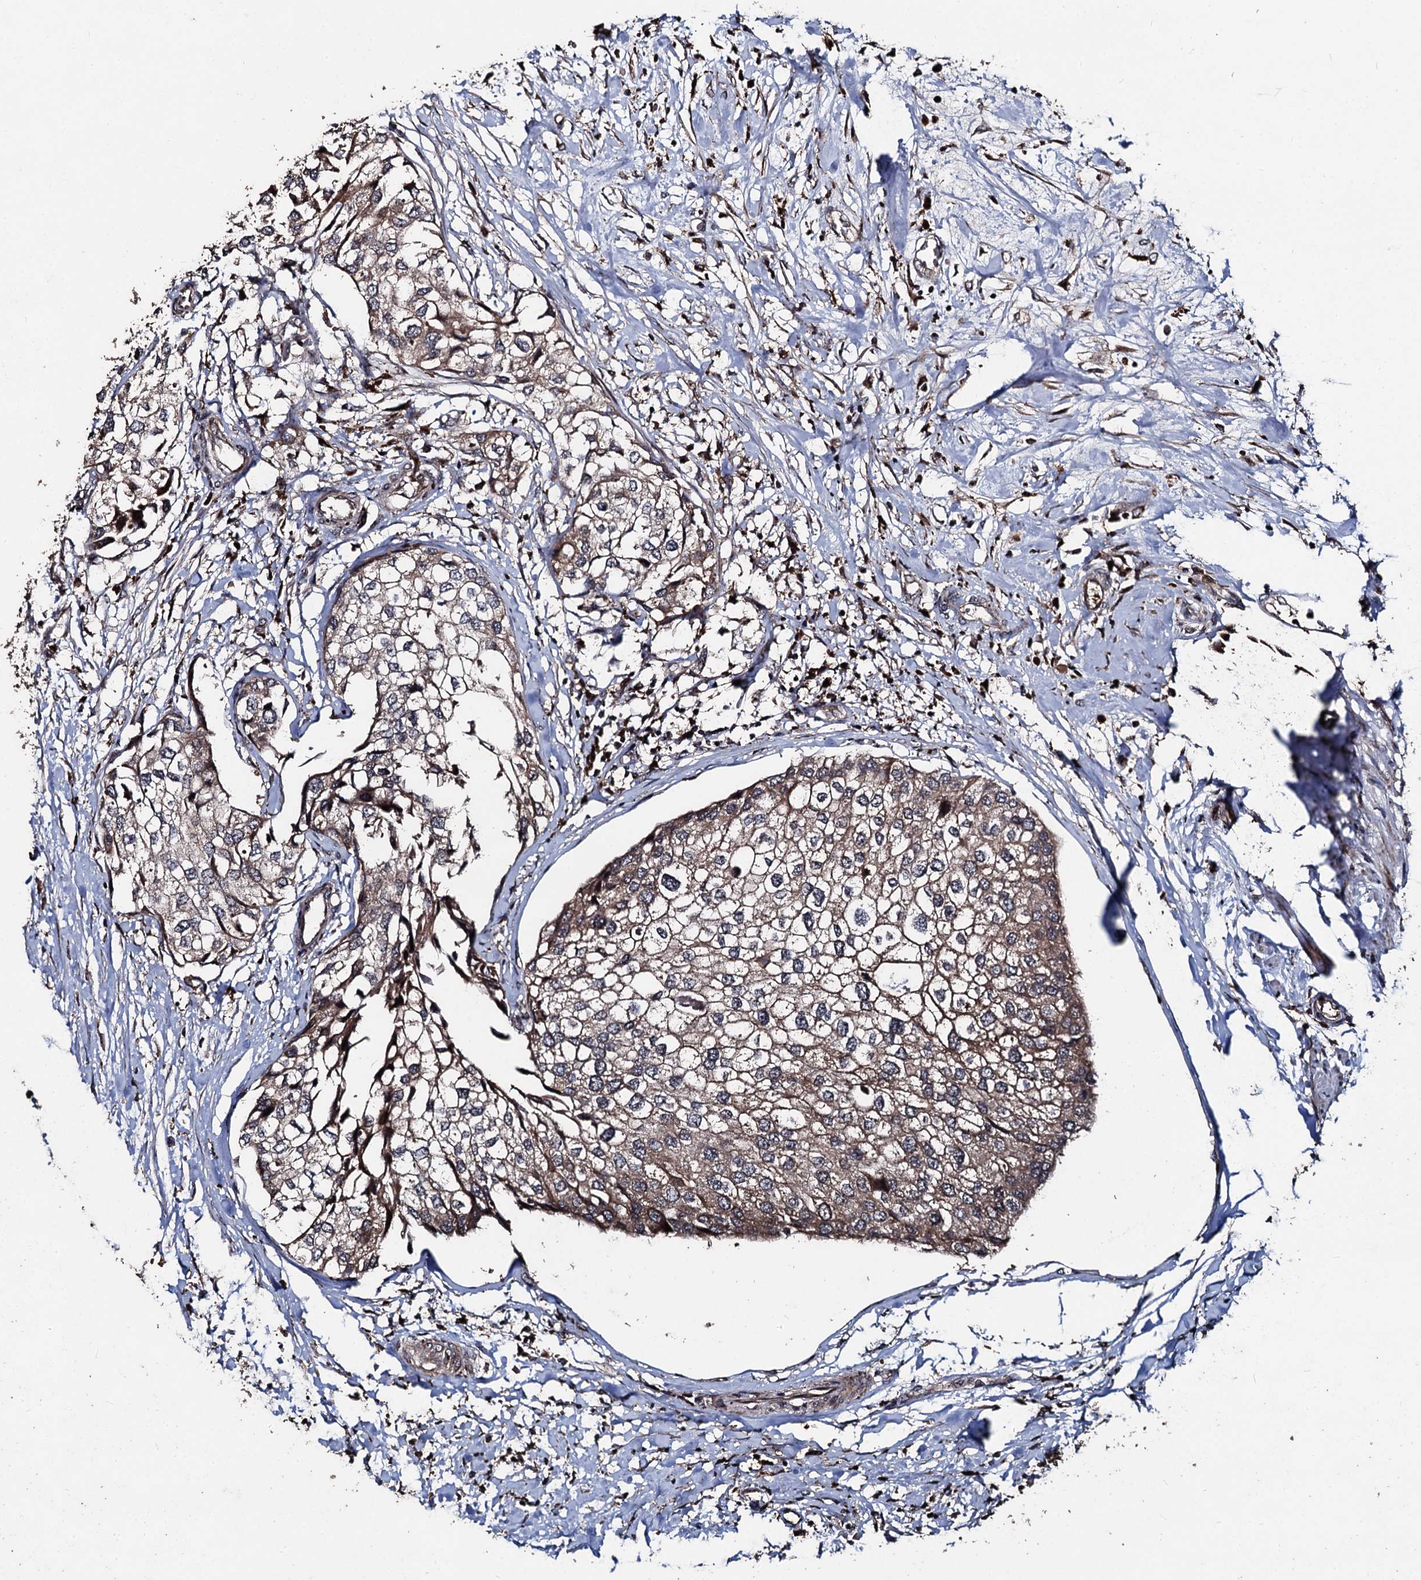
{"staining": {"intensity": "moderate", "quantity": ">75%", "location": "cytoplasmic/membranous"}, "tissue": "urothelial cancer", "cell_type": "Tumor cells", "image_type": "cancer", "snomed": [{"axis": "morphology", "description": "Urothelial carcinoma, High grade"}, {"axis": "topography", "description": "Urinary bladder"}], "caption": "Protein staining reveals moderate cytoplasmic/membranous staining in approximately >75% of tumor cells in urothelial carcinoma (high-grade). (Brightfield microscopy of DAB IHC at high magnification).", "gene": "BCL2L2", "patient": {"sex": "male", "age": 64}}